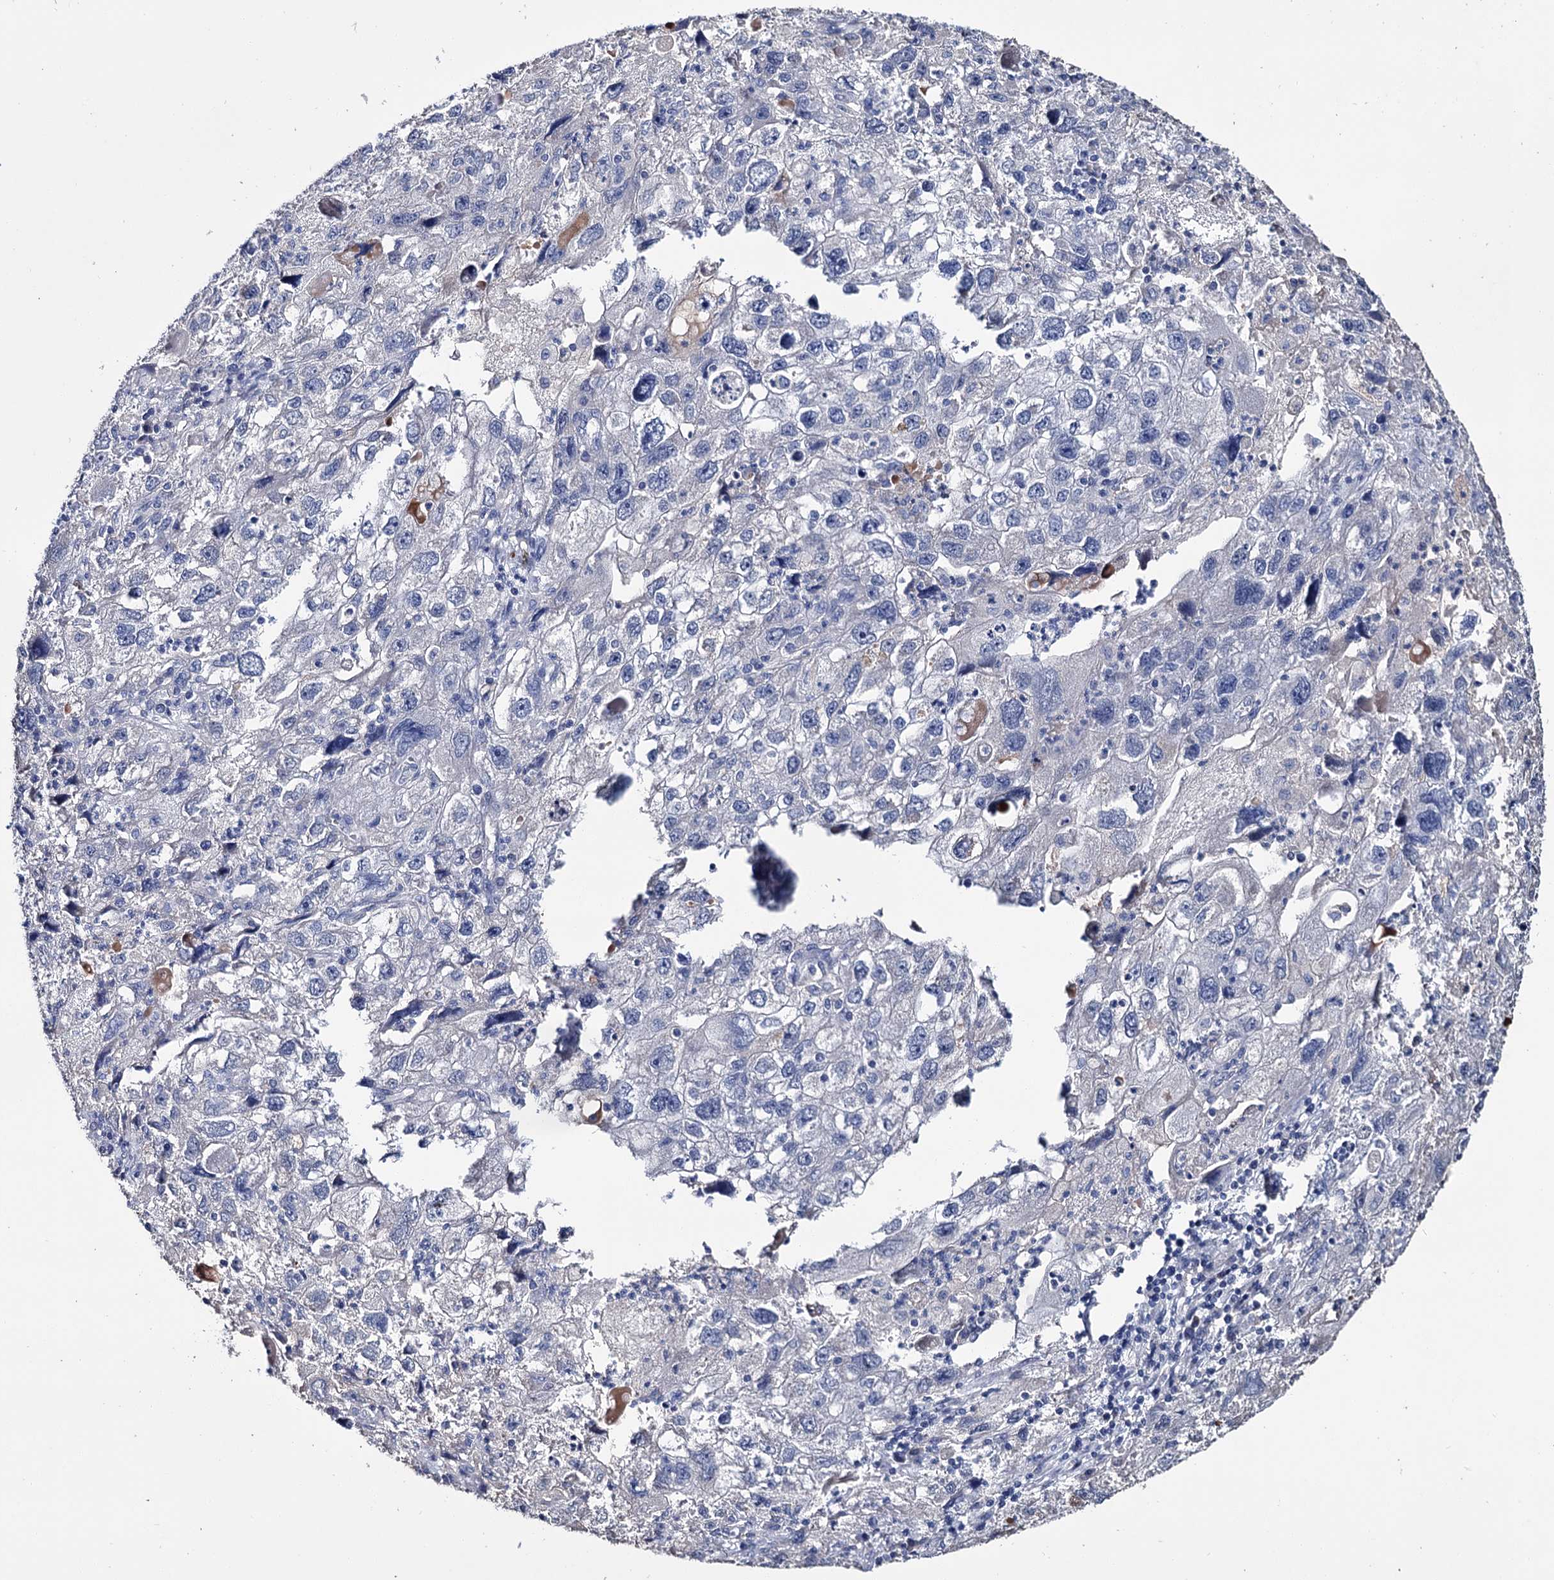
{"staining": {"intensity": "negative", "quantity": "none", "location": "none"}, "tissue": "endometrial cancer", "cell_type": "Tumor cells", "image_type": "cancer", "snomed": [{"axis": "morphology", "description": "Adenocarcinoma, NOS"}, {"axis": "topography", "description": "Endometrium"}], "caption": "An immunohistochemistry histopathology image of endometrial cancer (adenocarcinoma) is shown. There is no staining in tumor cells of endometrial cancer (adenocarcinoma). (Stains: DAB (3,3'-diaminobenzidine) IHC with hematoxylin counter stain, Microscopy: brightfield microscopy at high magnification).", "gene": "EPB41L5", "patient": {"sex": "female", "age": 49}}